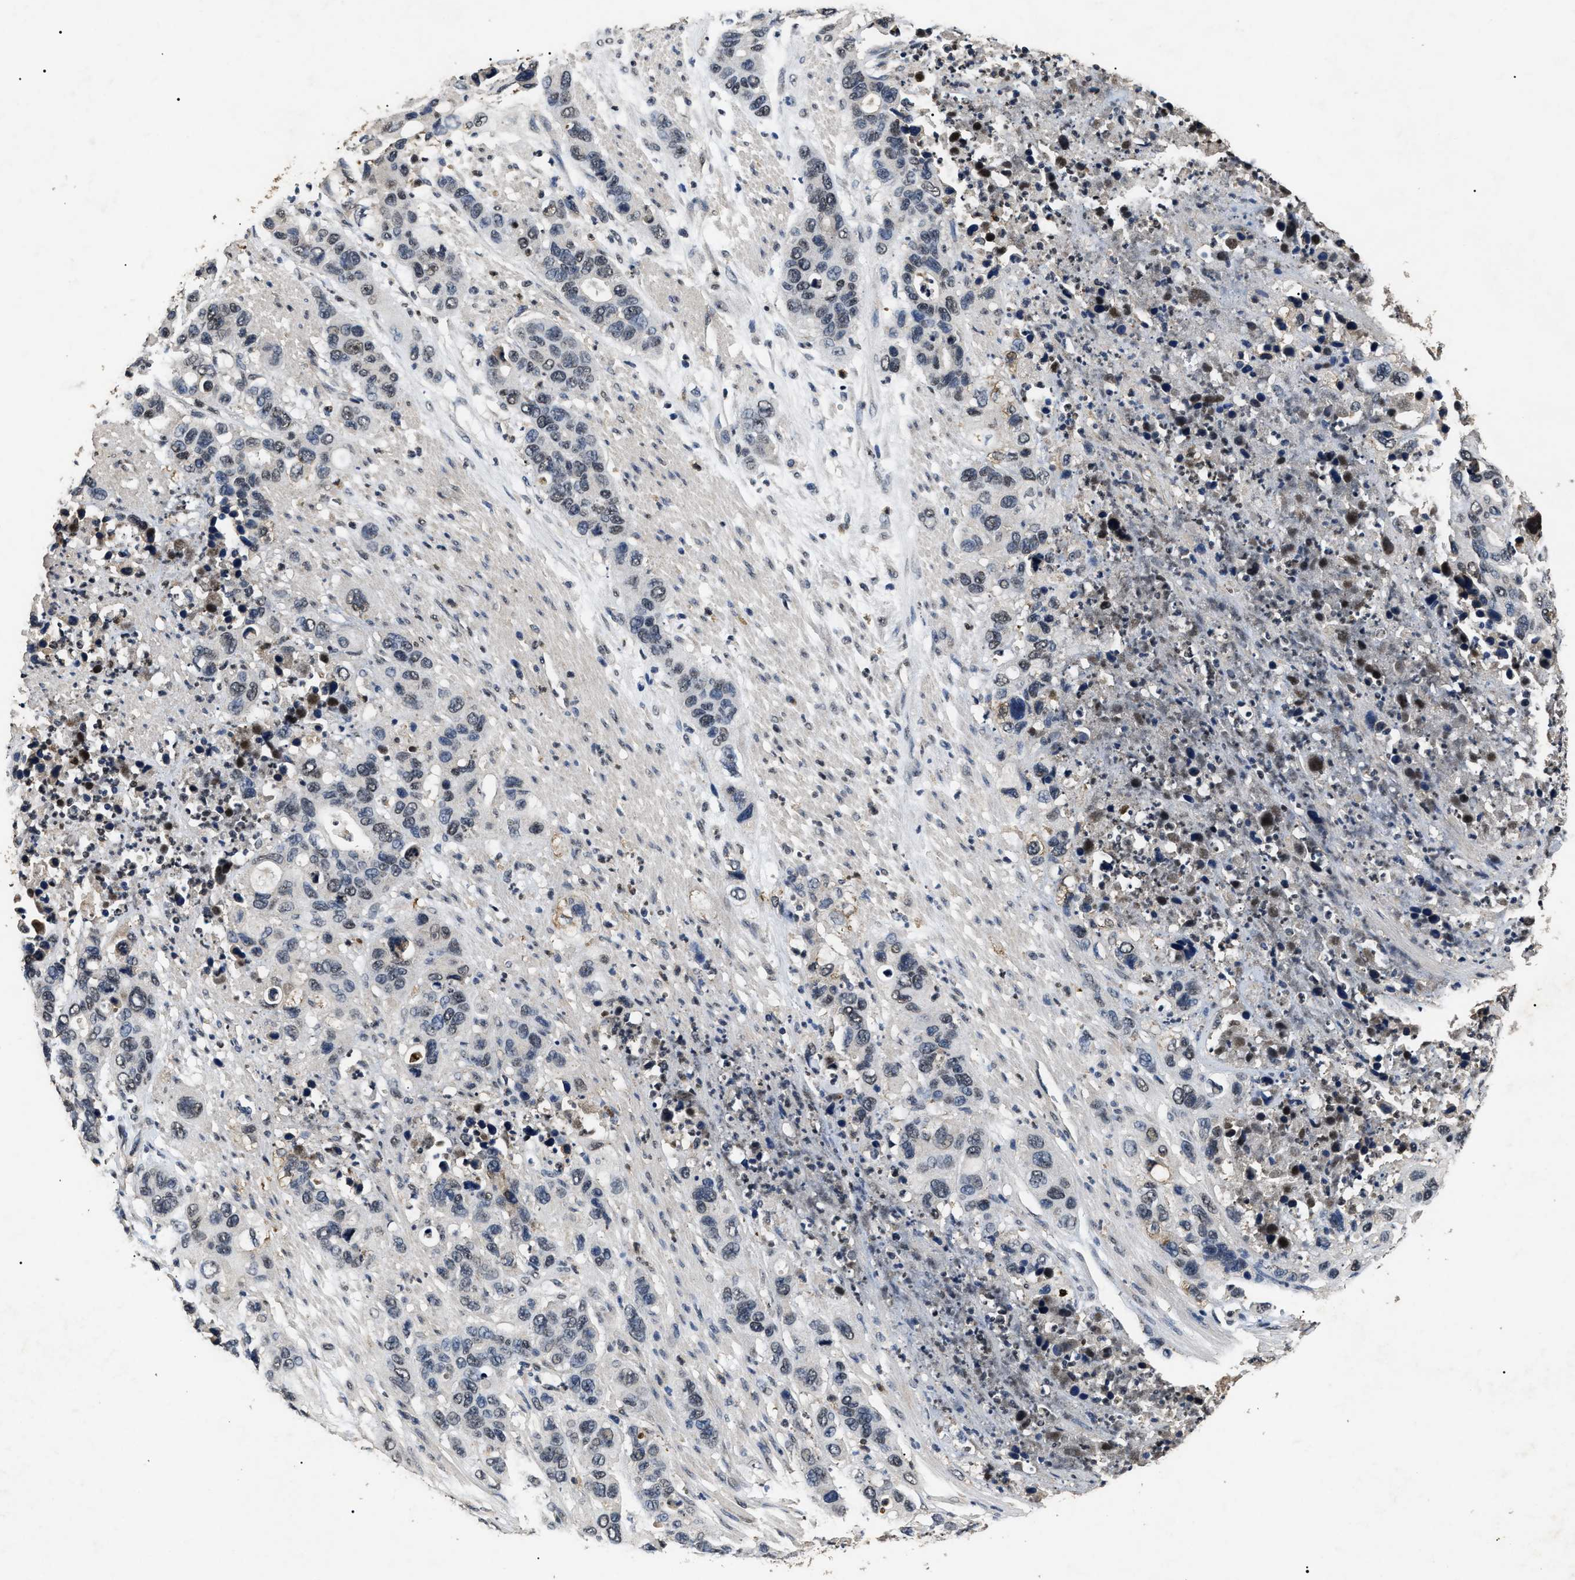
{"staining": {"intensity": "weak", "quantity": "25%-75%", "location": "nuclear"}, "tissue": "pancreatic cancer", "cell_type": "Tumor cells", "image_type": "cancer", "snomed": [{"axis": "morphology", "description": "Adenocarcinoma, NOS"}, {"axis": "topography", "description": "Pancreas"}], "caption": "Protein staining by immunohistochemistry (IHC) exhibits weak nuclear expression in about 25%-75% of tumor cells in pancreatic cancer.", "gene": "ANP32E", "patient": {"sex": "female", "age": 71}}